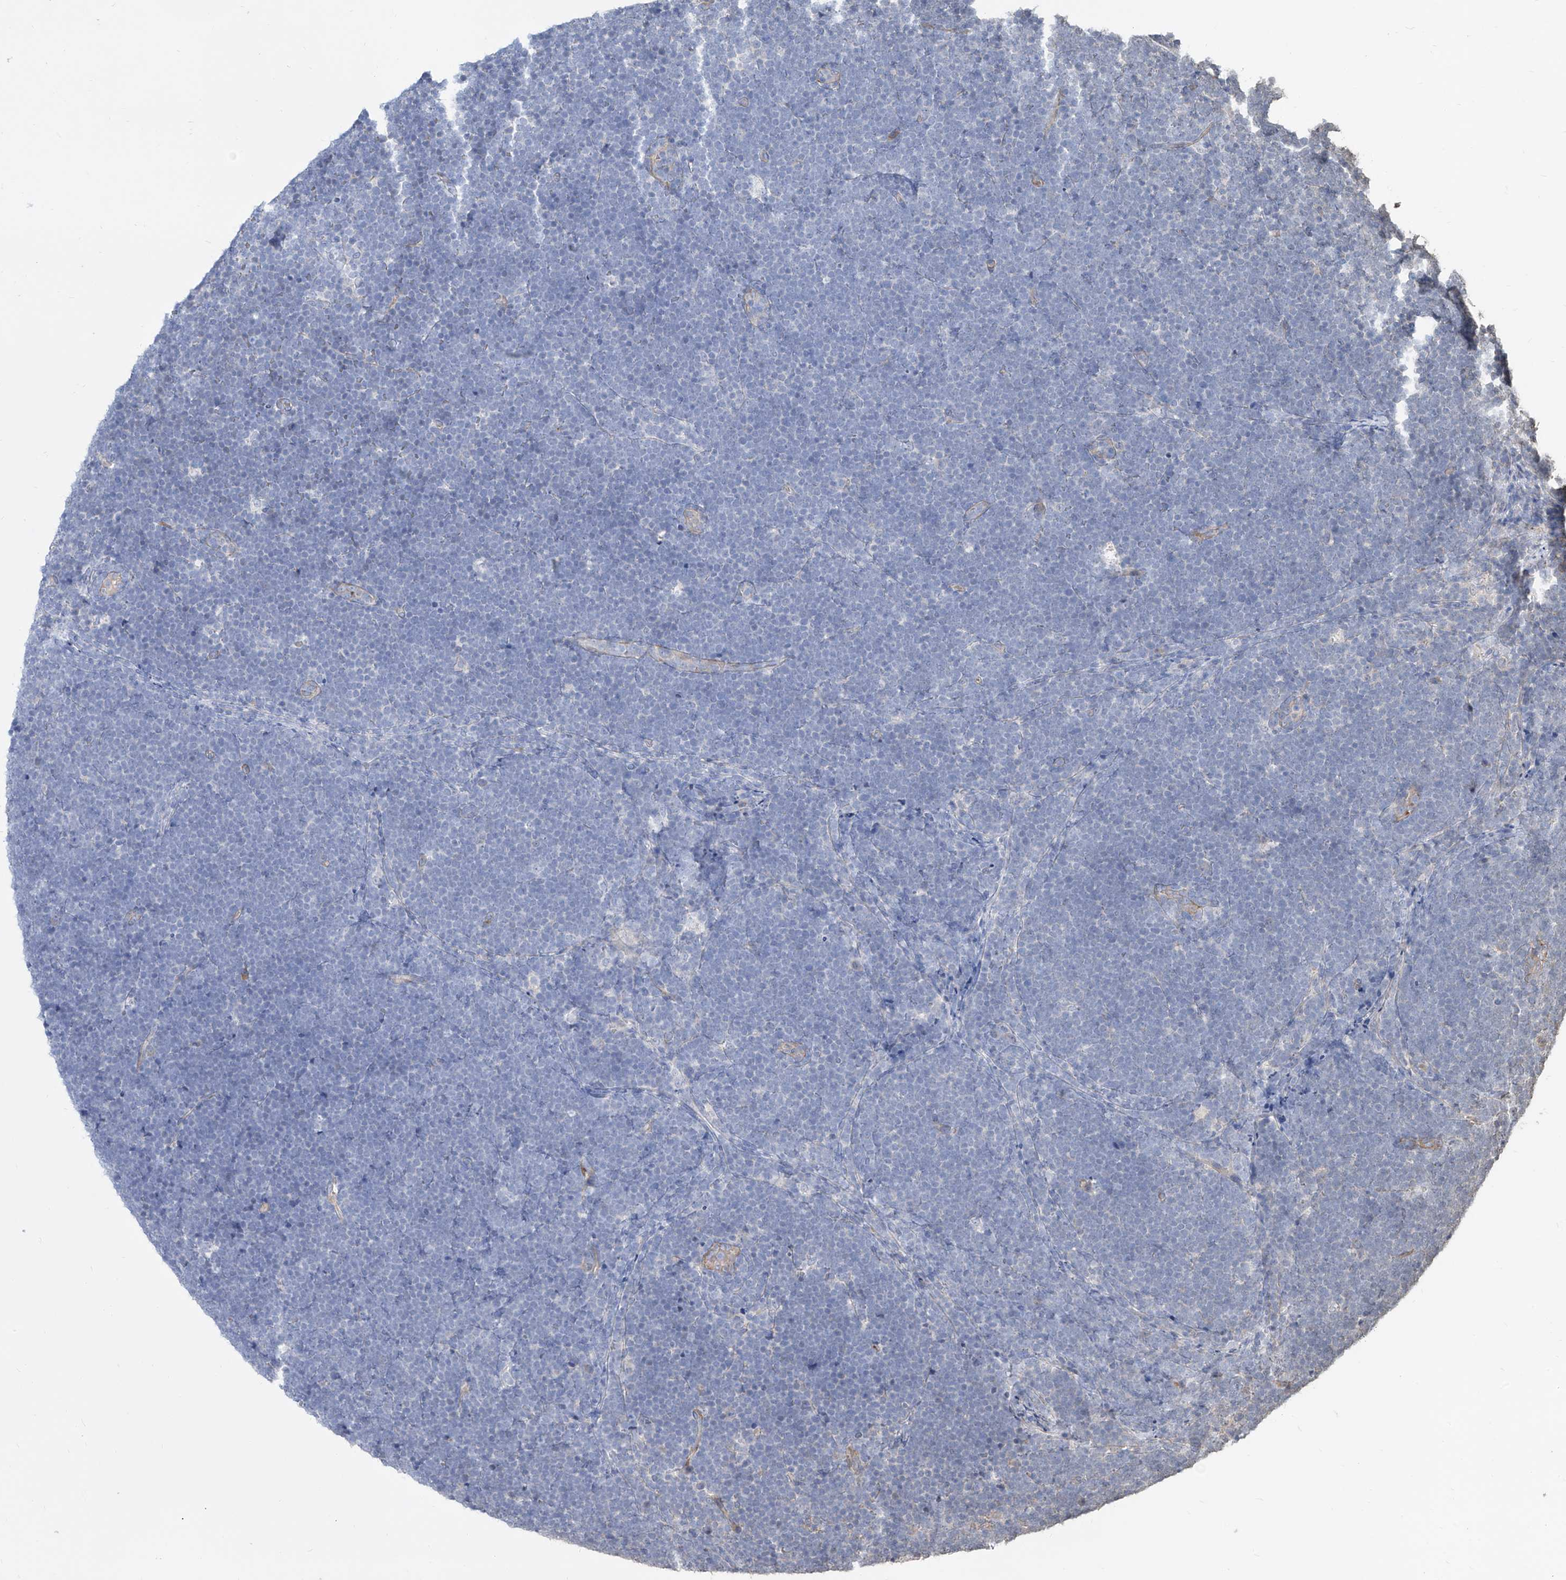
{"staining": {"intensity": "negative", "quantity": "none", "location": "none"}, "tissue": "lymphoma", "cell_type": "Tumor cells", "image_type": "cancer", "snomed": [{"axis": "morphology", "description": "Malignant lymphoma, non-Hodgkin's type, High grade"}, {"axis": "topography", "description": "Lymph node"}], "caption": "IHC micrograph of malignant lymphoma, non-Hodgkin's type (high-grade) stained for a protein (brown), which shows no staining in tumor cells.", "gene": "FAM83B", "patient": {"sex": "male", "age": 13}}